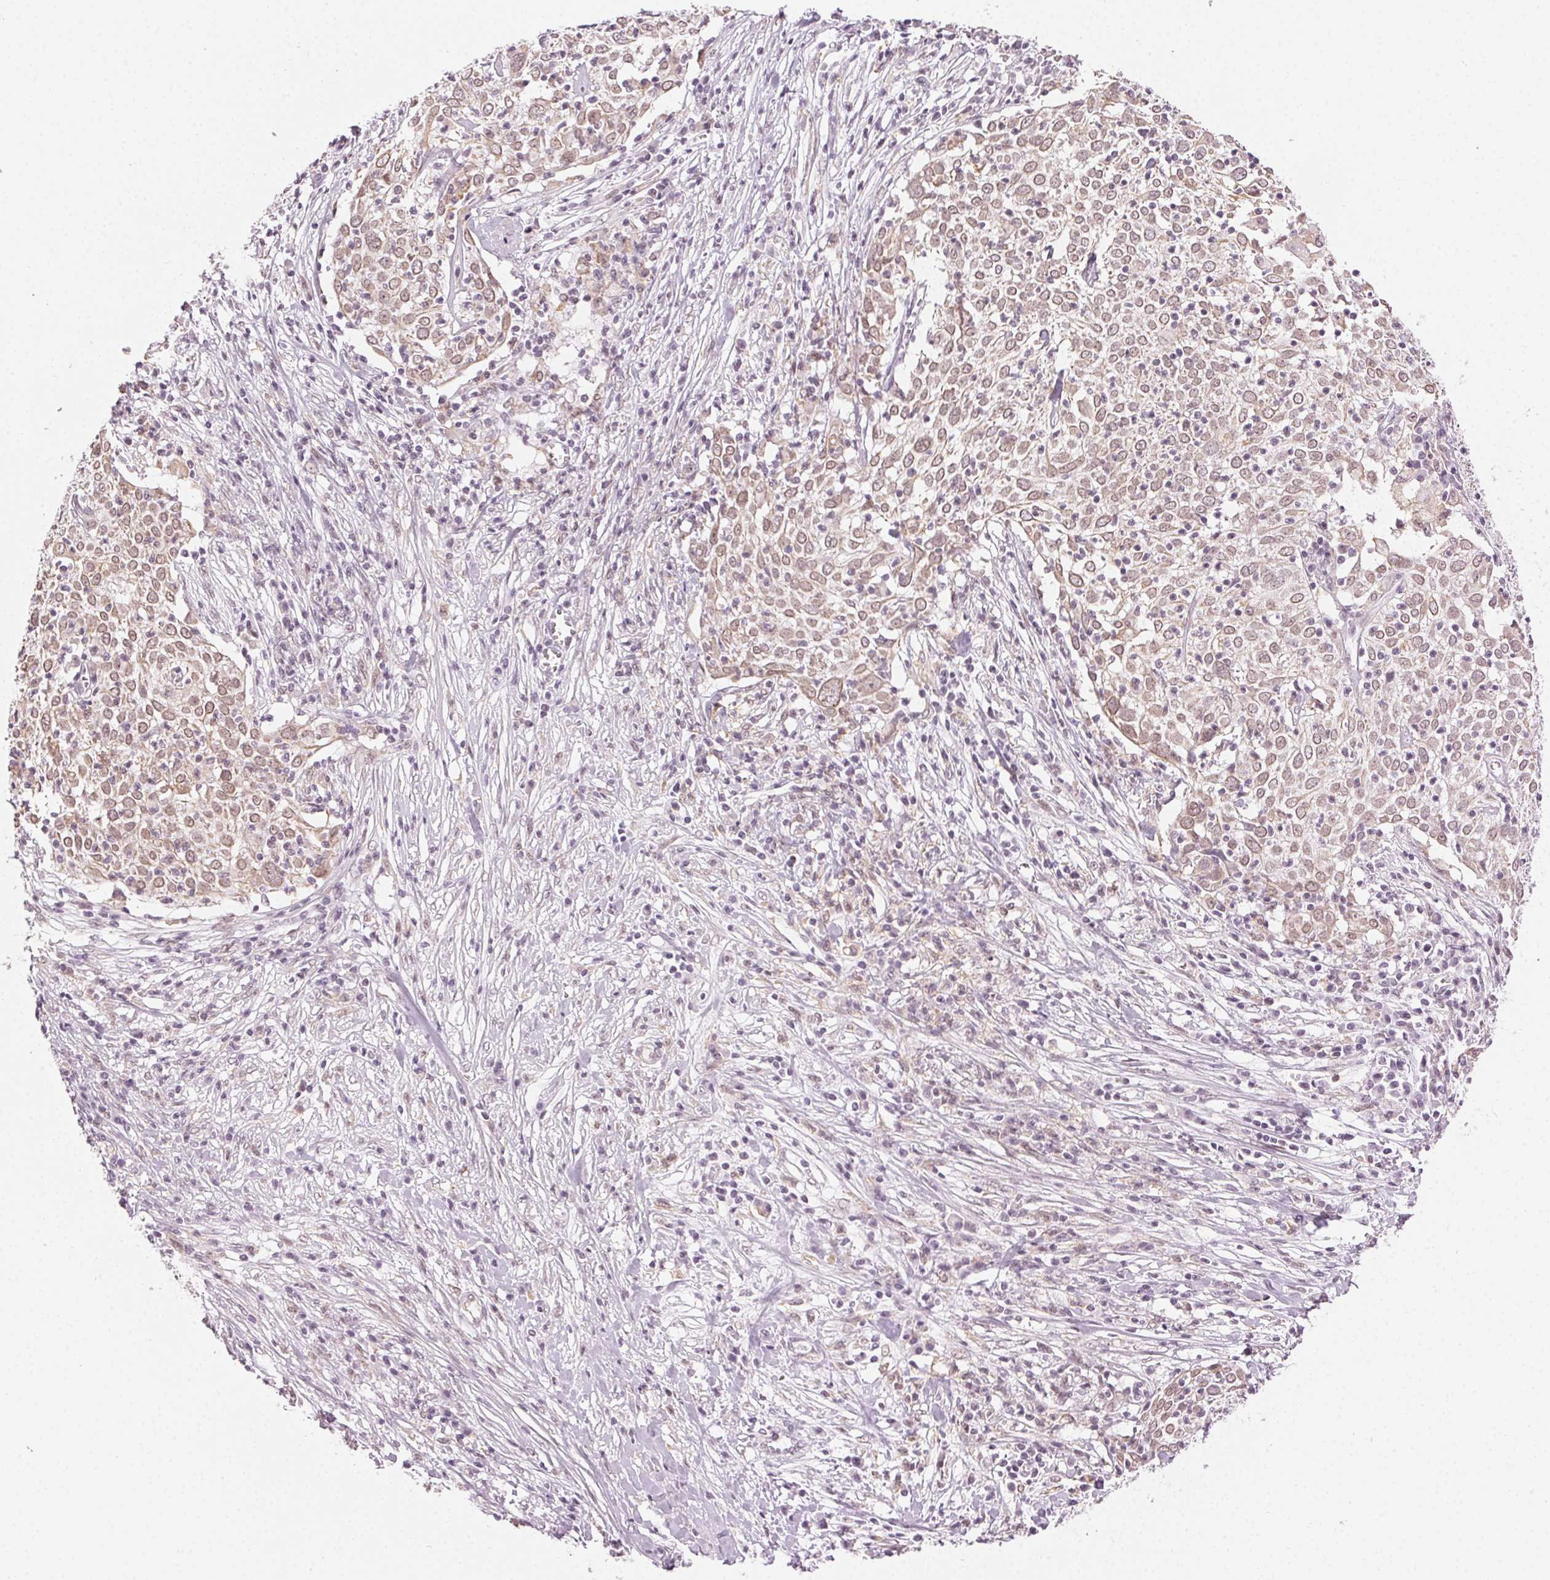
{"staining": {"intensity": "weak", "quantity": ">75%", "location": "cytoplasmic/membranous"}, "tissue": "cervical cancer", "cell_type": "Tumor cells", "image_type": "cancer", "snomed": [{"axis": "morphology", "description": "Squamous cell carcinoma, NOS"}, {"axis": "topography", "description": "Cervix"}], "caption": "An immunohistochemistry micrograph of neoplastic tissue is shown. Protein staining in brown highlights weak cytoplasmic/membranous positivity in cervical cancer (squamous cell carcinoma) within tumor cells.", "gene": "AIF1L", "patient": {"sex": "female", "age": 39}}